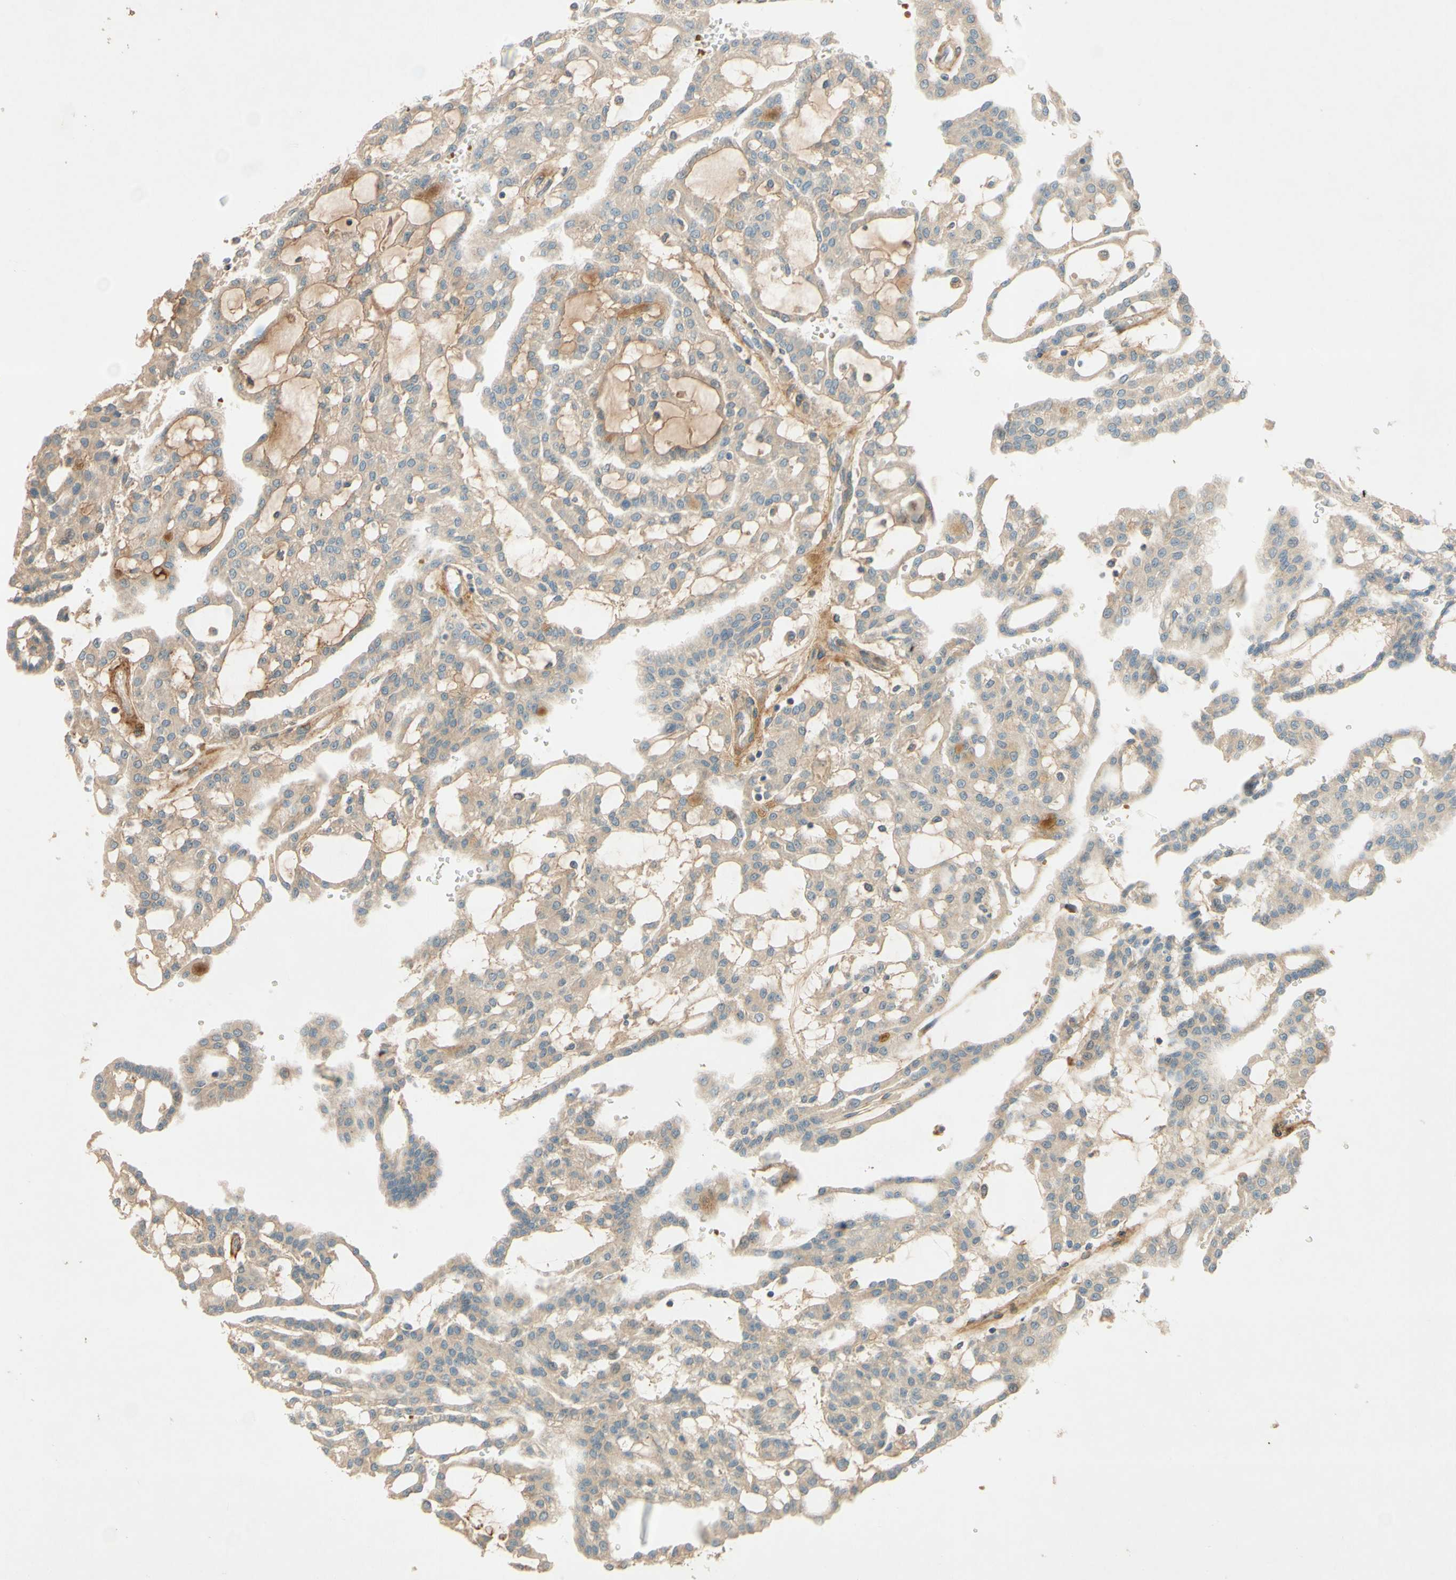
{"staining": {"intensity": "weak", "quantity": ">75%", "location": "cytoplasmic/membranous"}, "tissue": "renal cancer", "cell_type": "Tumor cells", "image_type": "cancer", "snomed": [{"axis": "morphology", "description": "Adenocarcinoma, NOS"}, {"axis": "topography", "description": "Kidney"}], "caption": "Renal adenocarcinoma stained with immunohistochemistry exhibits weak cytoplasmic/membranous expression in approximately >75% of tumor cells. Using DAB (3,3'-diaminobenzidine) (brown) and hematoxylin (blue) stains, captured at high magnification using brightfield microscopy.", "gene": "ADAM17", "patient": {"sex": "male", "age": 63}}